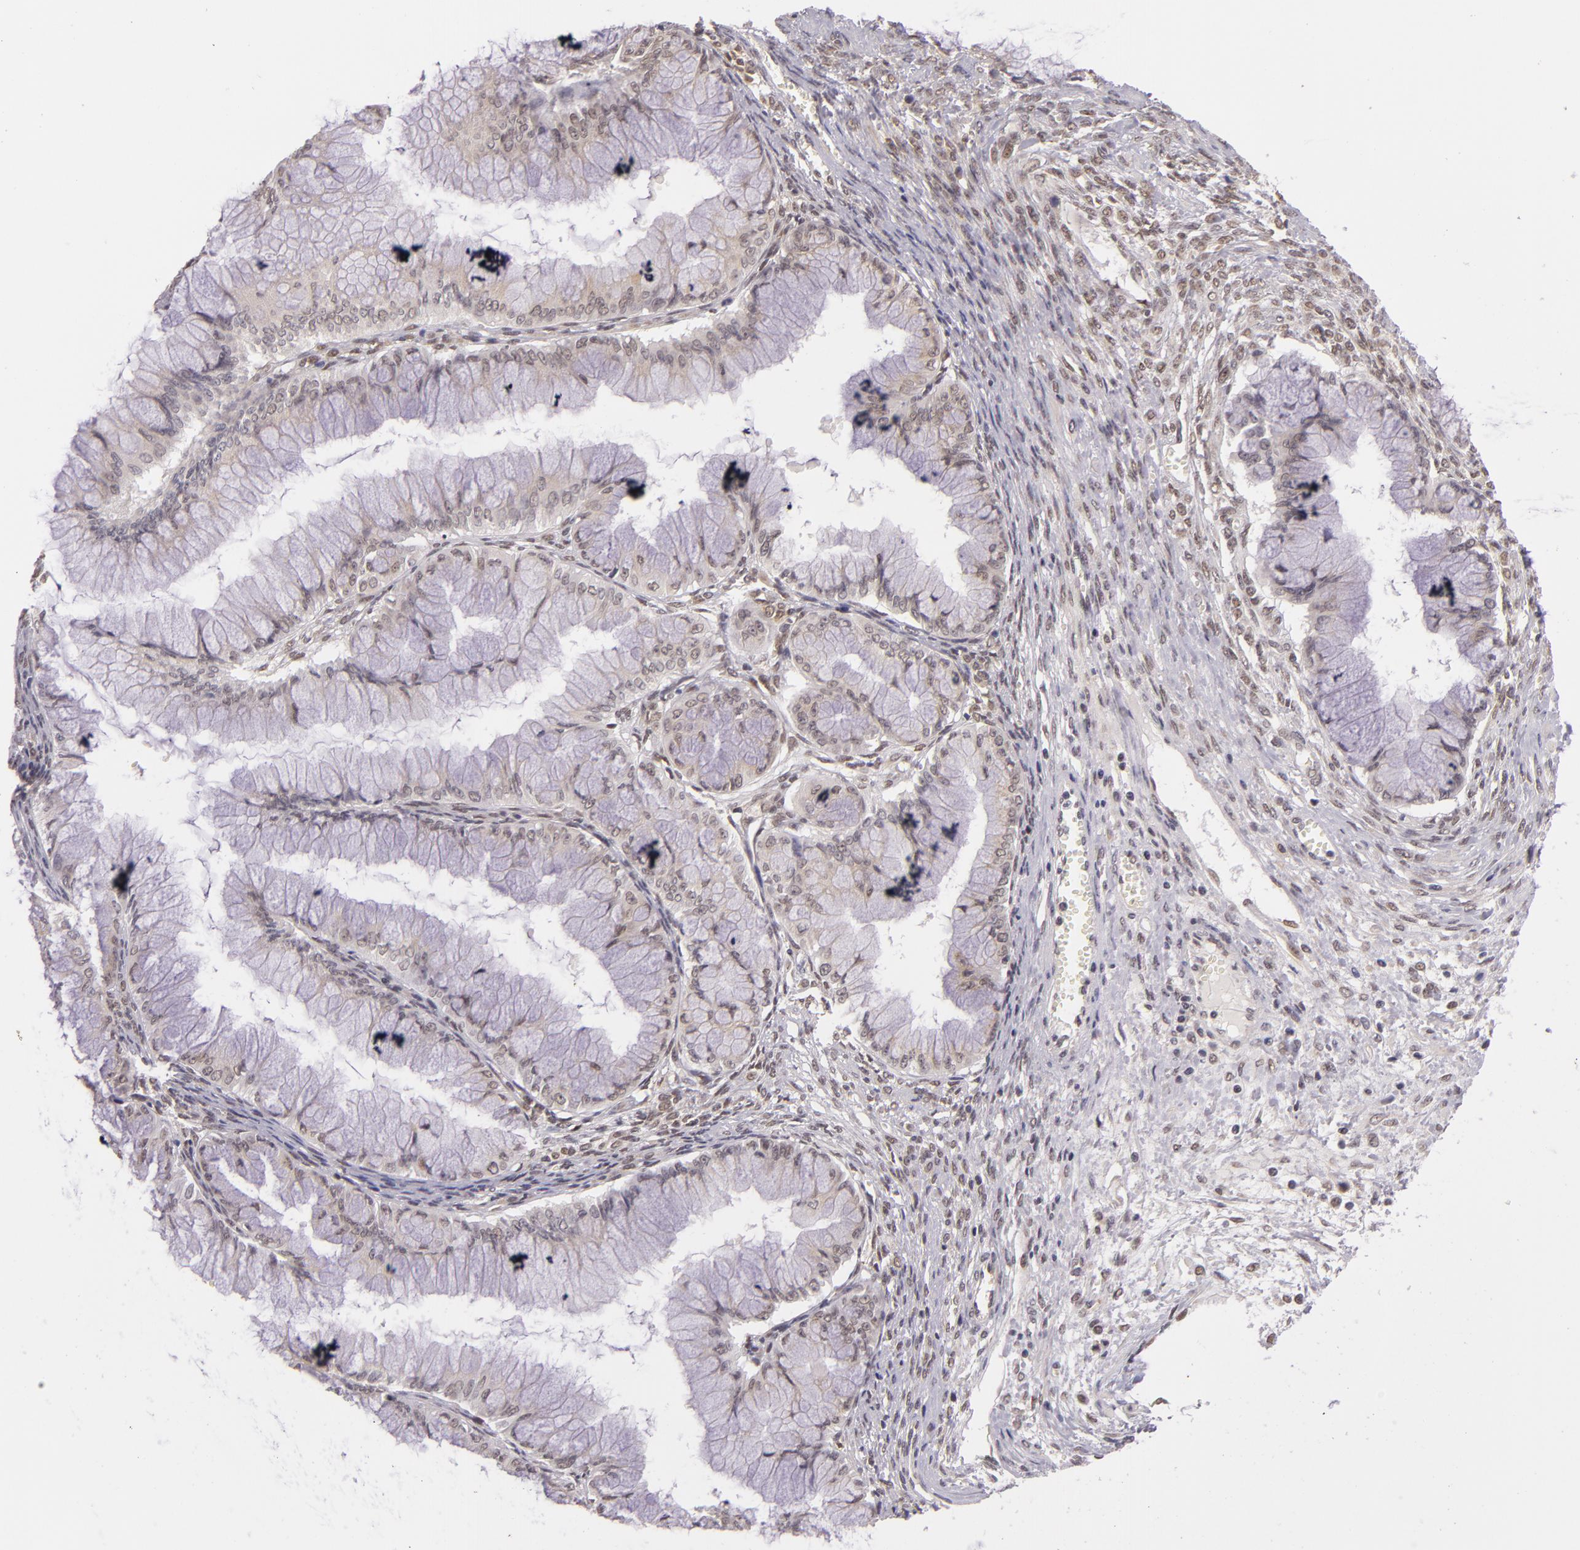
{"staining": {"intensity": "weak", "quantity": "<25%", "location": "nuclear"}, "tissue": "ovarian cancer", "cell_type": "Tumor cells", "image_type": "cancer", "snomed": [{"axis": "morphology", "description": "Cystadenocarcinoma, mucinous, NOS"}, {"axis": "topography", "description": "Ovary"}], "caption": "DAB immunohistochemical staining of mucinous cystadenocarcinoma (ovarian) demonstrates no significant positivity in tumor cells. (Stains: DAB IHC with hematoxylin counter stain, Microscopy: brightfield microscopy at high magnification).", "gene": "ALX1", "patient": {"sex": "female", "age": 63}}